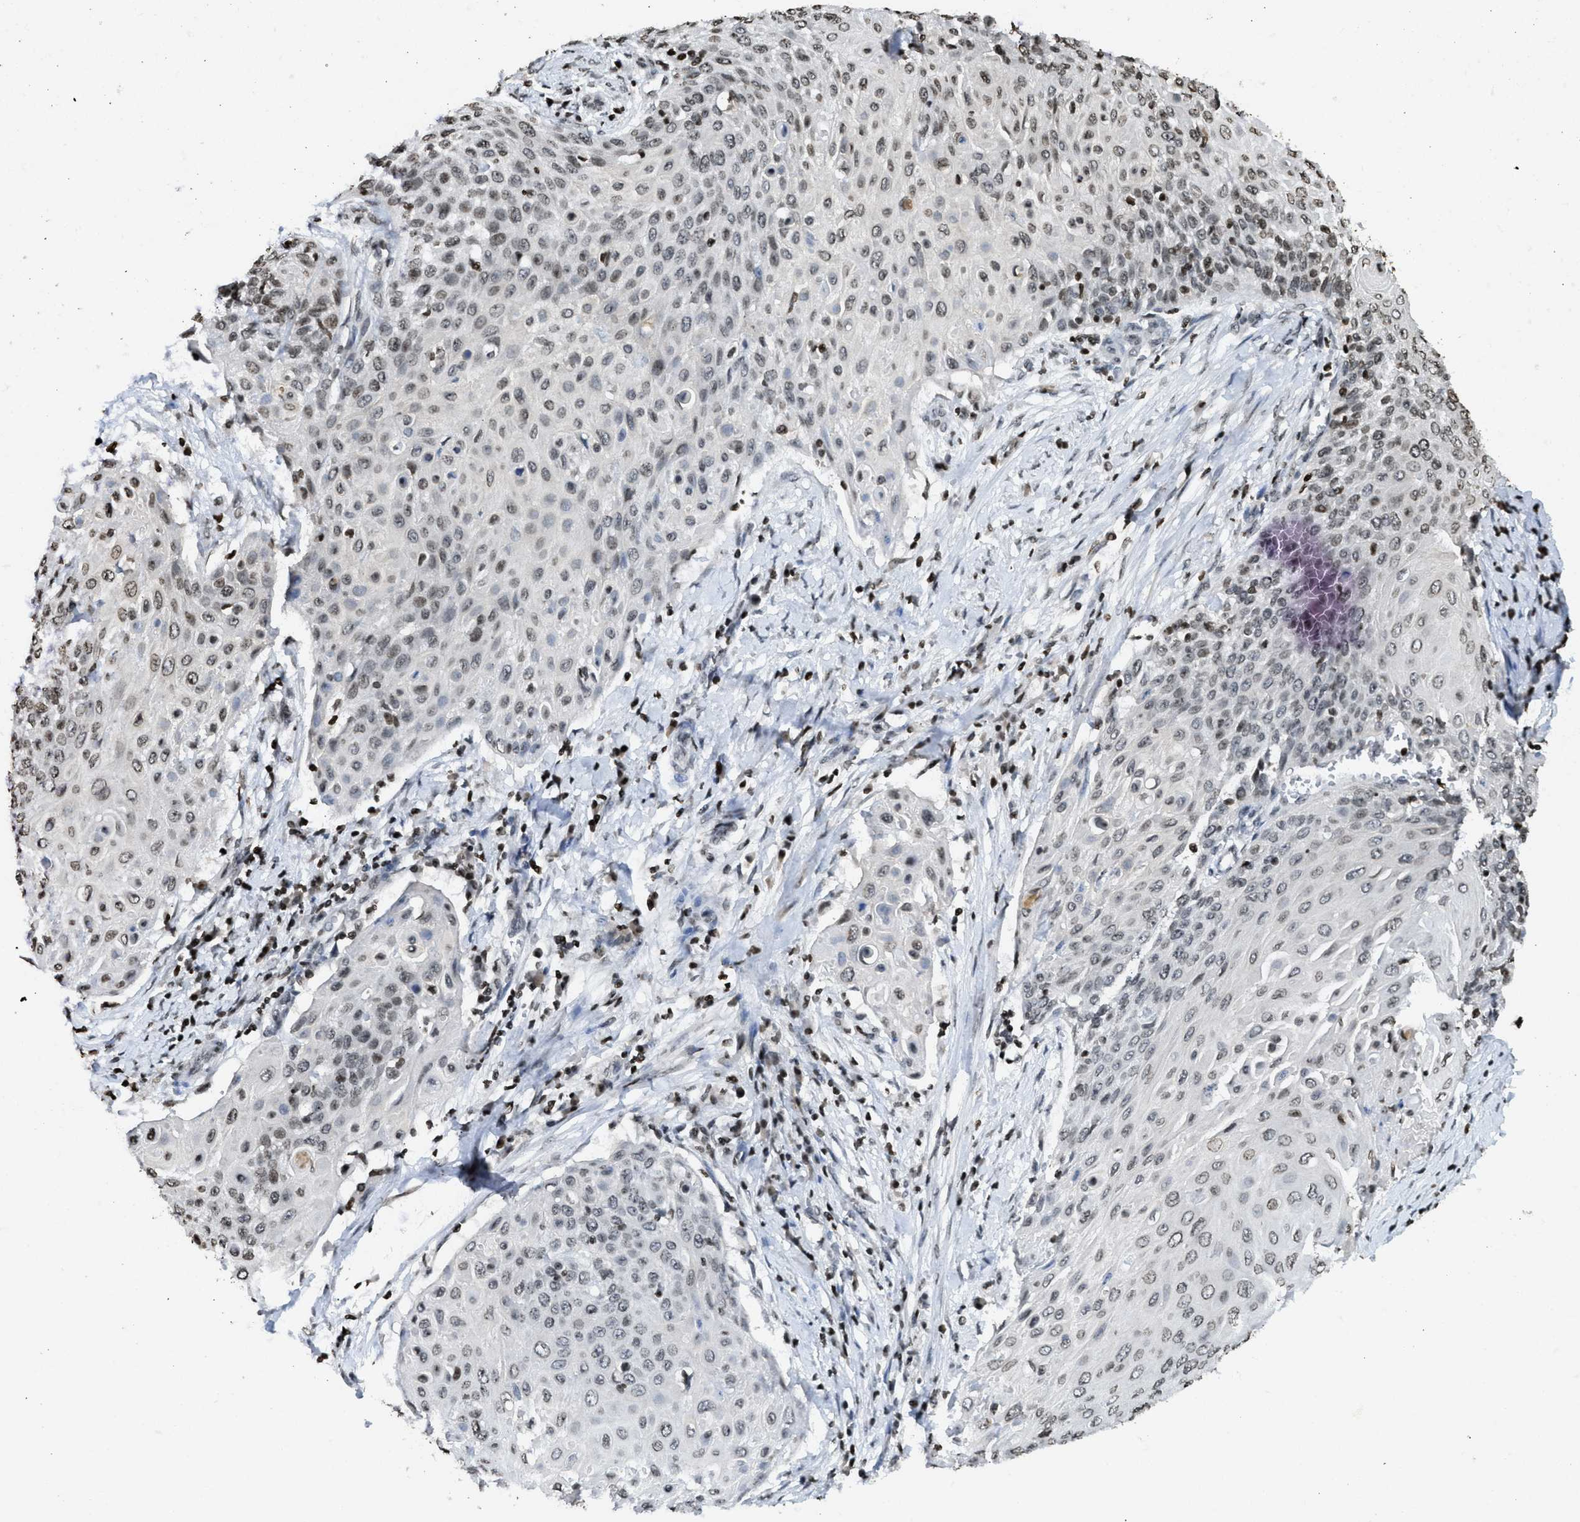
{"staining": {"intensity": "weak", "quantity": ">75%", "location": "nuclear"}, "tissue": "cervical cancer", "cell_type": "Tumor cells", "image_type": "cancer", "snomed": [{"axis": "morphology", "description": "Squamous cell carcinoma, NOS"}, {"axis": "topography", "description": "Cervix"}], "caption": "A photomicrograph showing weak nuclear positivity in about >75% of tumor cells in cervical cancer, as visualized by brown immunohistochemical staining.", "gene": "RRAGC", "patient": {"sex": "female", "age": 39}}